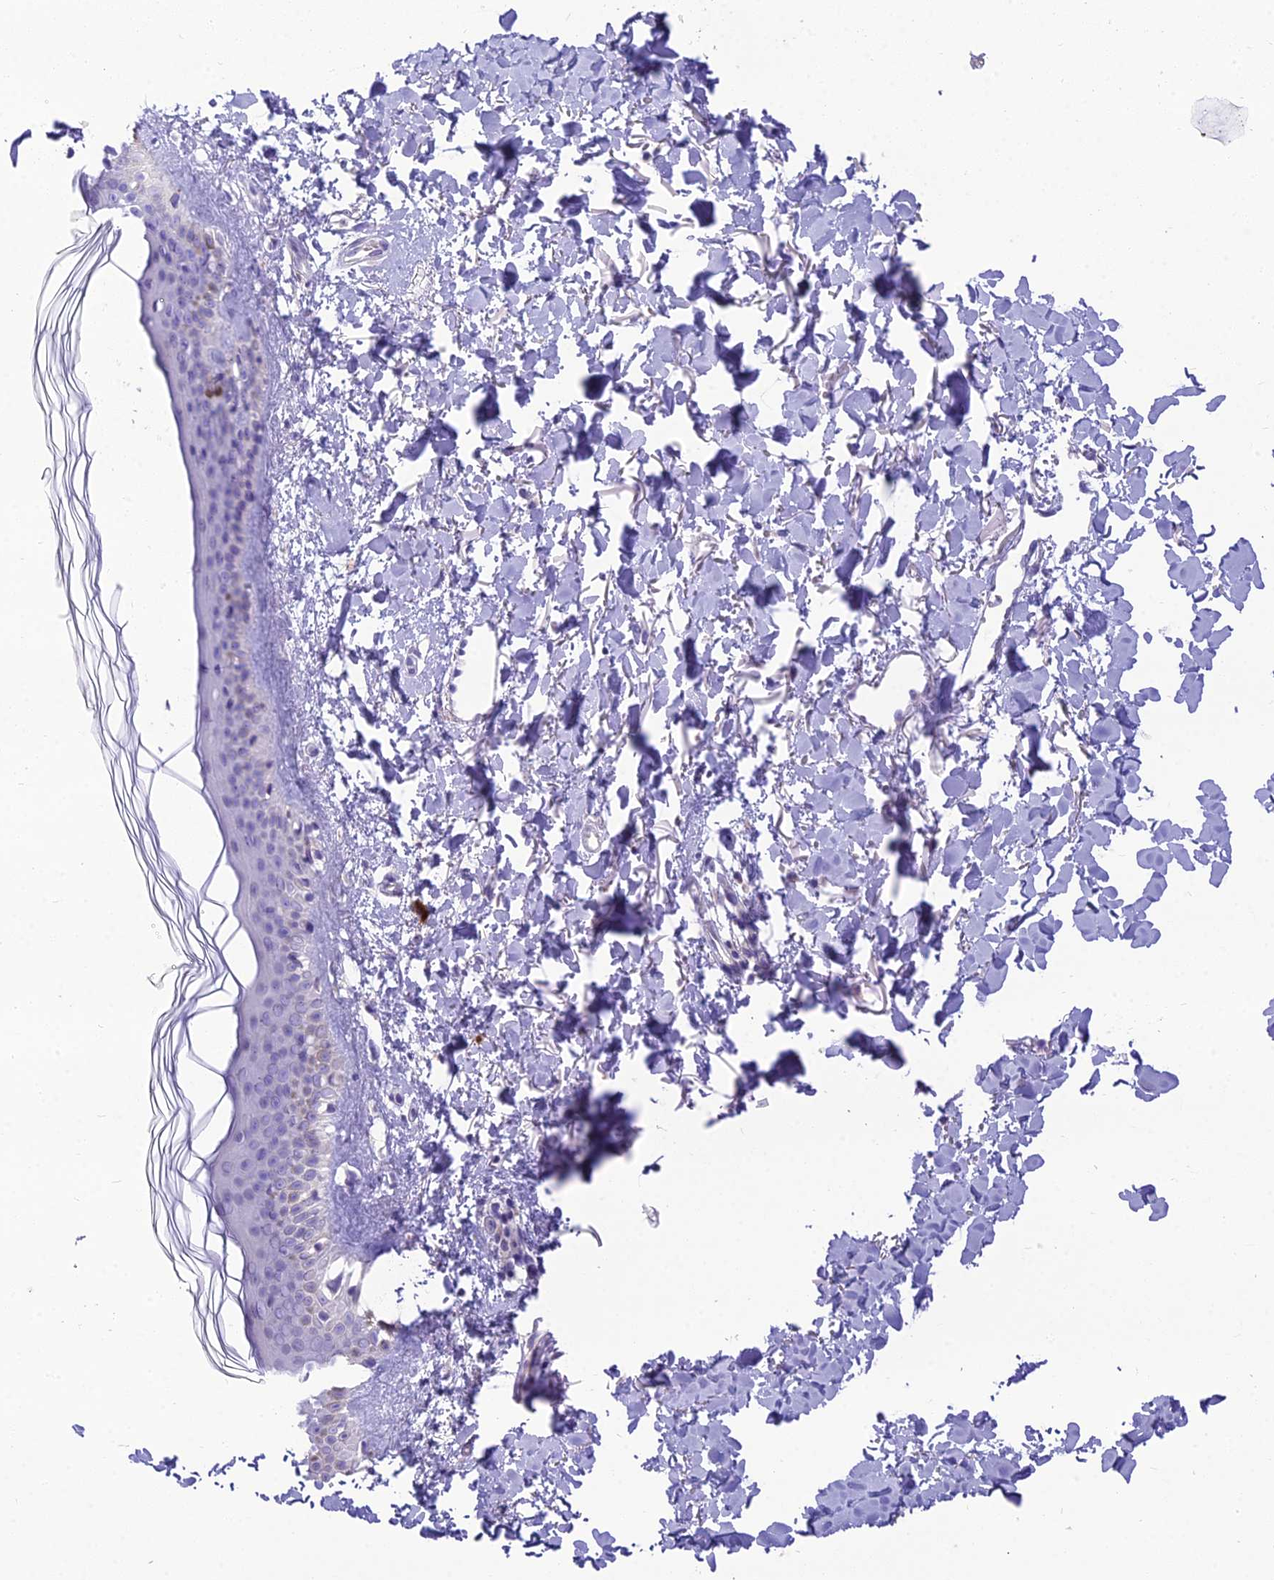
{"staining": {"intensity": "negative", "quantity": "none", "location": "none"}, "tissue": "skin", "cell_type": "Fibroblasts", "image_type": "normal", "snomed": [{"axis": "morphology", "description": "Normal tissue, NOS"}, {"axis": "topography", "description": "Skin"}], "caption": "DAB immunohistochemical staining of benign skin reveals no significant positivity in fibroblasts. (DAB (3,3'-diaminobenzidine) IHC visualized using brightfield microscopy, high magnification).", "gene": "MIIP", "patient": {"sex": "female", "age": 58}}